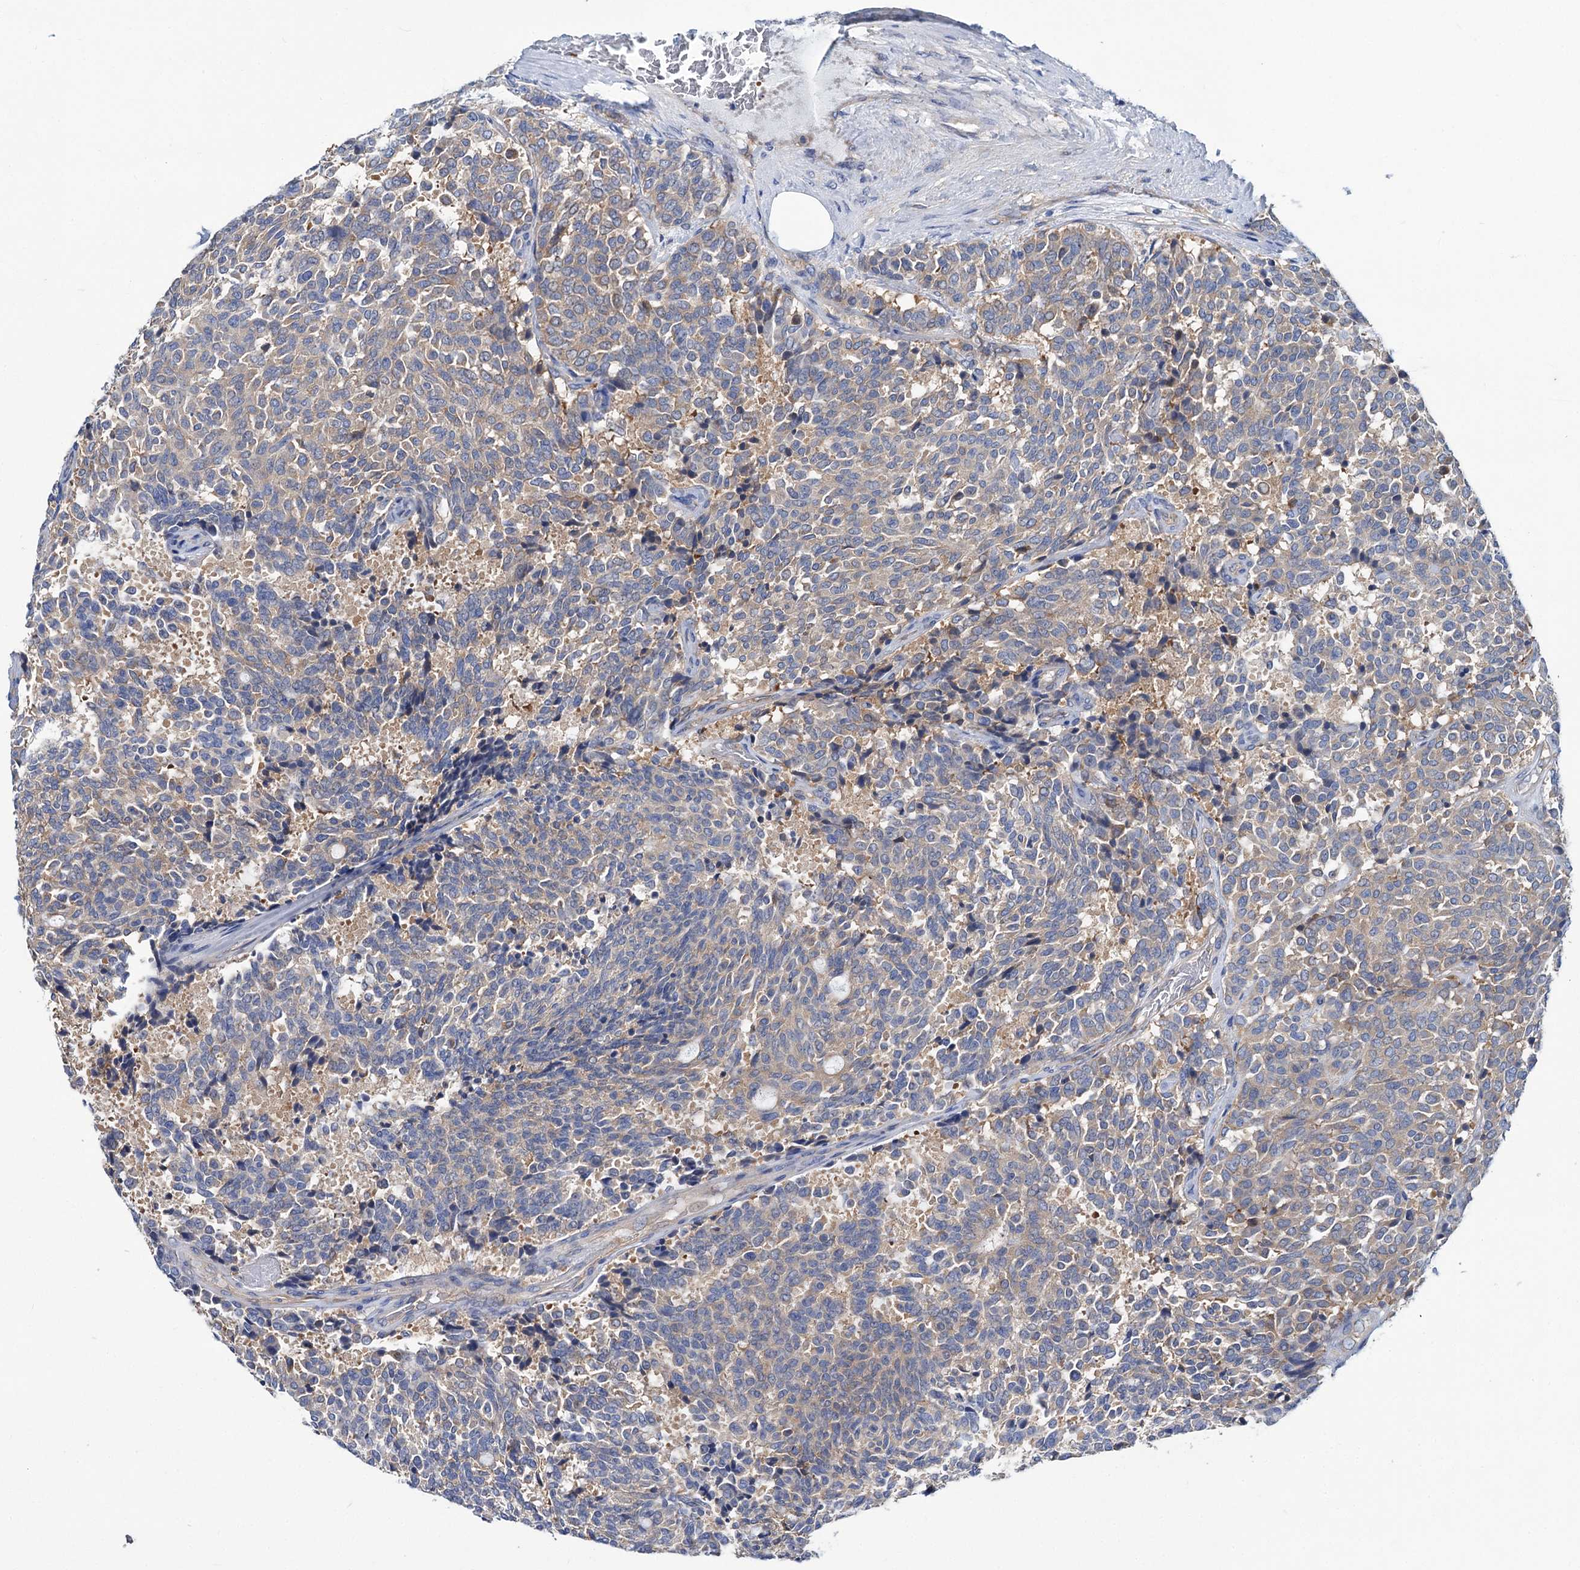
{"staining": {"intensity": "weak", "quantity": "<25%", "location": "cytoplasmic/membranous"}, "tissue": "carcinoid", "cell_type": "Tumor cells", "image_type": "cancer", "snomed": [{"axis": "morphology", "description": "Carcinoid, malignant, NOS"}, {"axis": "topography", "description": "Pancreas"}], "caption": "High power microscopy image of an immunohistochemistry (IHC) micrograph of malignant carcinoid, revealing no significant staining in tumor cells.", "gene": "TRIM55", "patient": {"sex": "female", "age": 54}}